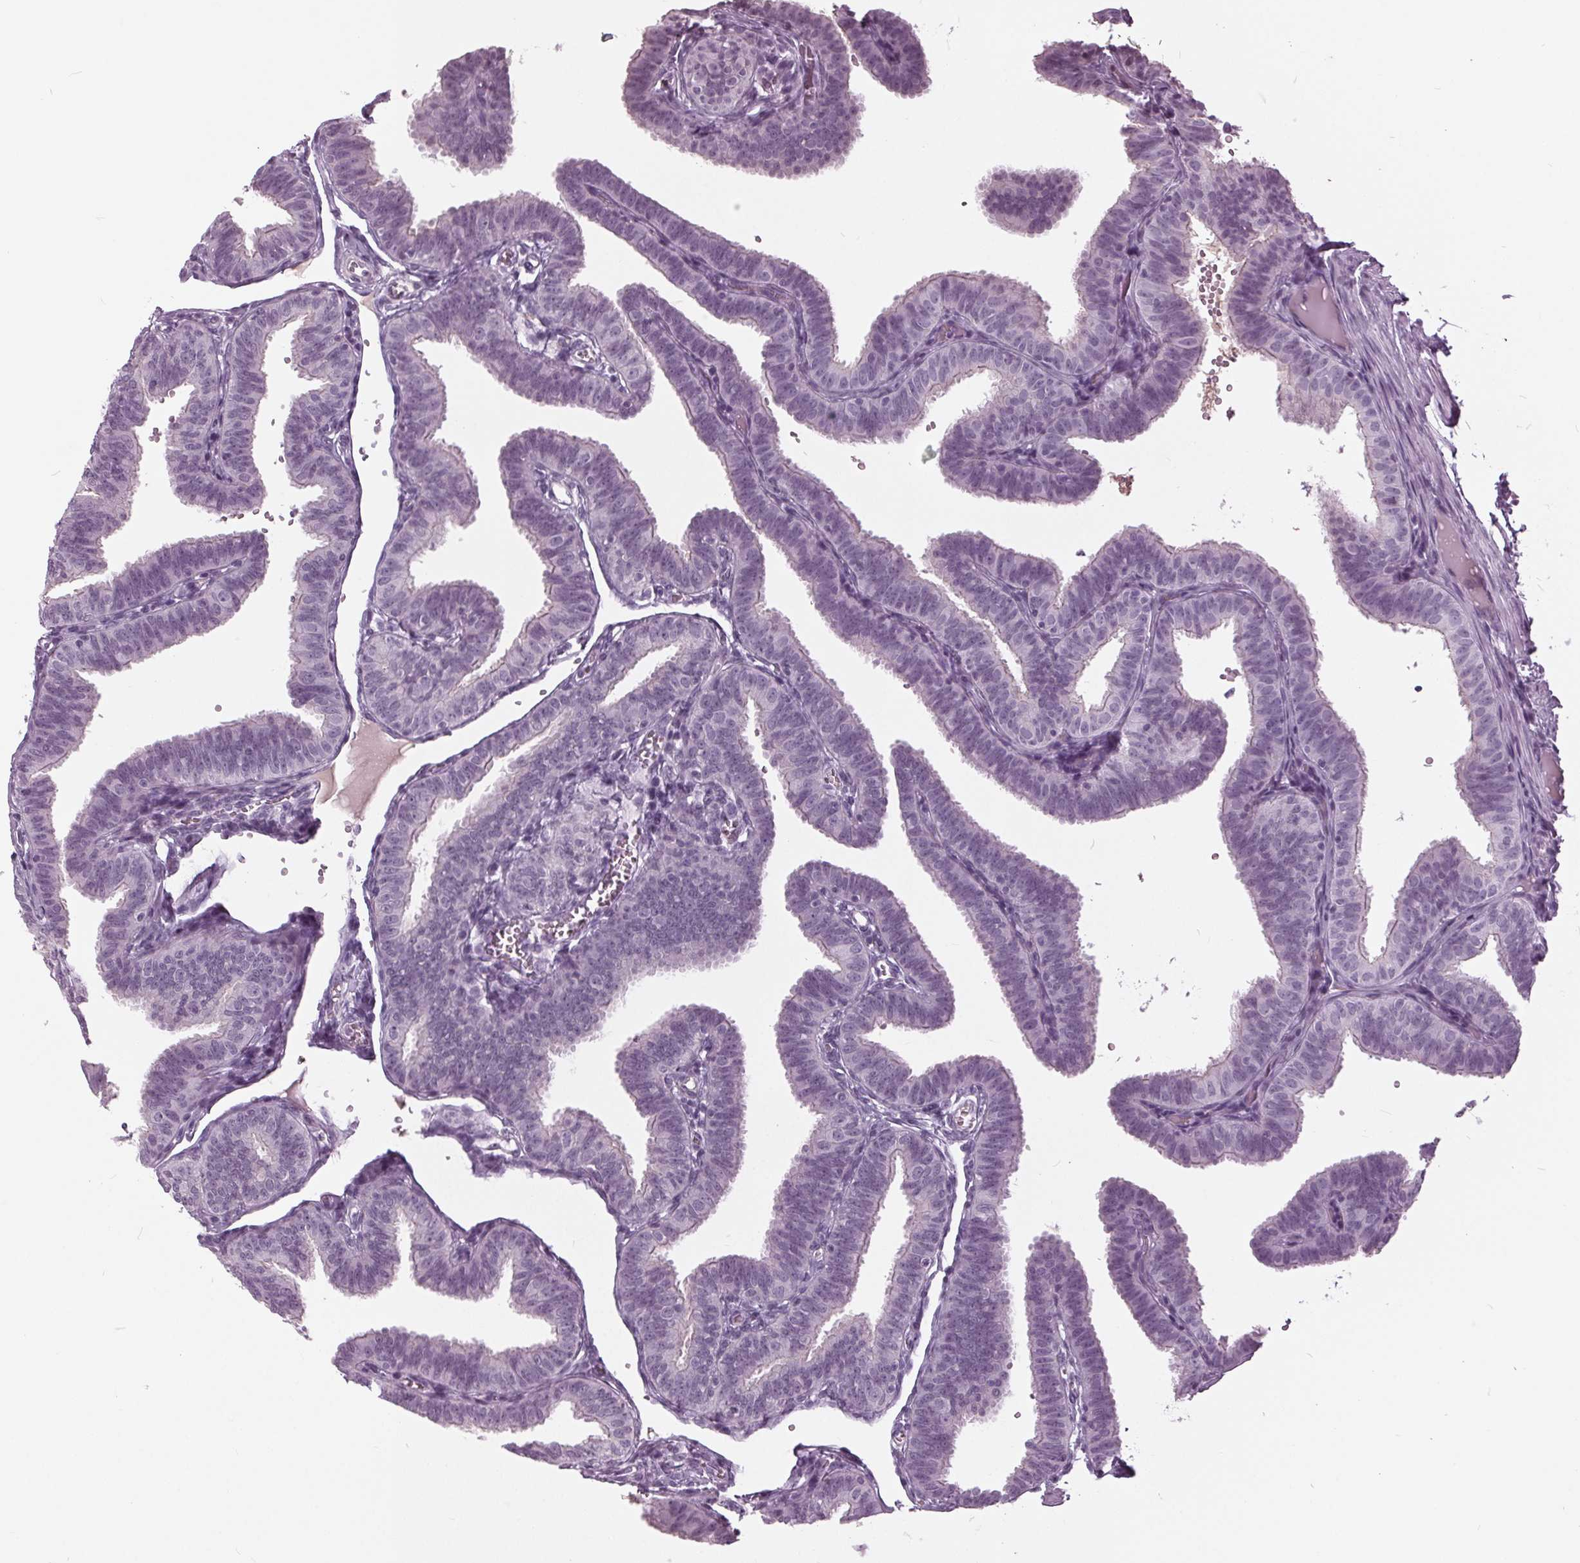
{"staining": {"intensity": "moderate", "quantity": "<25%", "location": "cytoplasmic/membranous"}, "tissue": "fallopian tube", "cell_type": "Glandular cells", "image_type": "normal", "snomed": [{"axis": "morphology", "description": "Normal tissue, NOS"}, {"axis": "topography", "description": "Fallopian tube"}], "caption": "The histopathology image shows a brown stain indicating the presence of a protein in the cytoplasmic/membranous of glandular cells in fallopian tube. The staining is performed using DAB brown chromogen to label protein expression. The nuclei are counter-stained blue using hematoxylin.", "gene": "SLC9A4", "patient": {"sex": "female", "age": 25}}